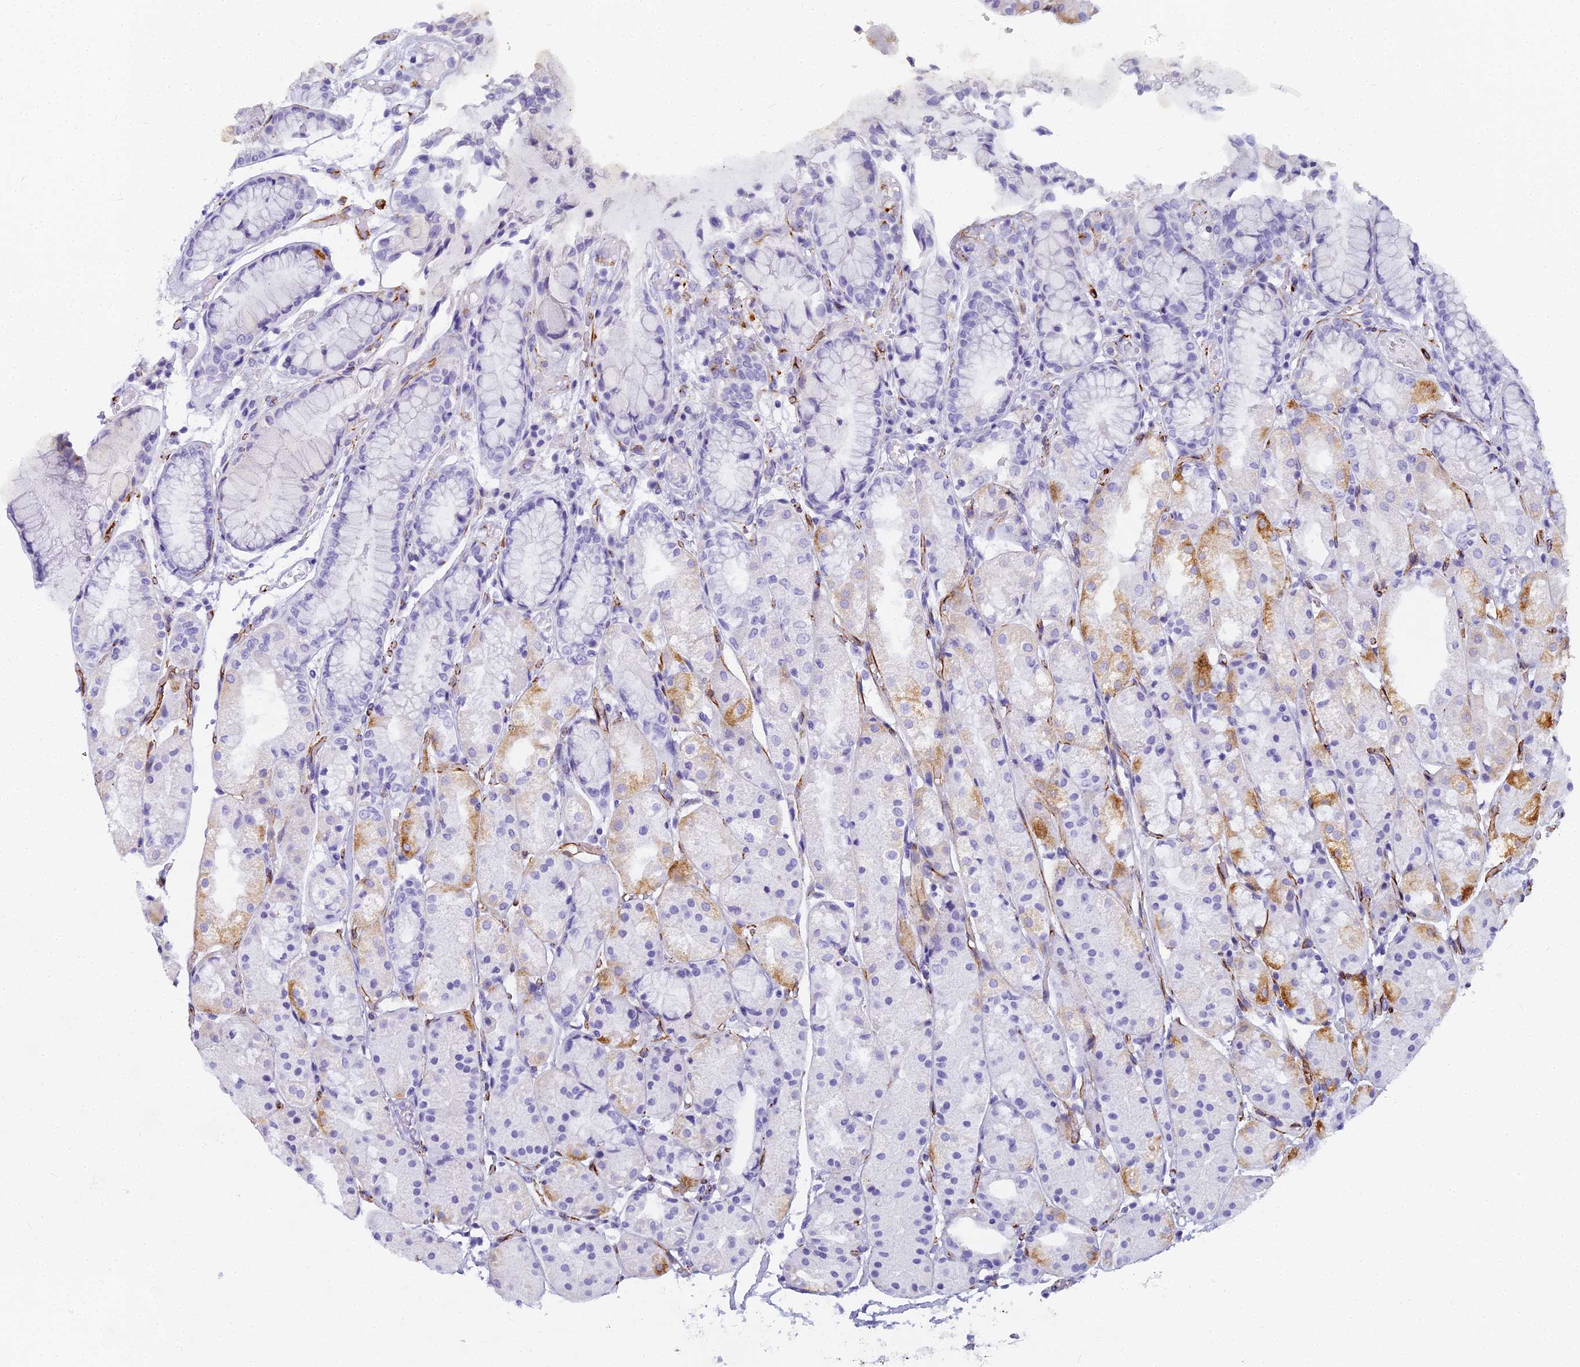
{"staining": {"intensity": "moderate", "quantity": "<25%", "location": "cytoplasmic/membranous"}, "tissue": "stomach", "cell_type": "Glandular cells", "image_type": "normal", "snomed": [{"axis": "morphology", "description": "Normal tissue, NOS"}, {"axis": "topography", "description": "Stomach, upper"}], "caption": "IHC of benign human stomach displays low levels of moderate cytoplasmic/membranous staining in approximately <25% of glandular cells. (IHC, brightfield microscopy, high magnification).", "gene": "ENSG00000265118", "patient": {"sex": "male", "age": 72}}